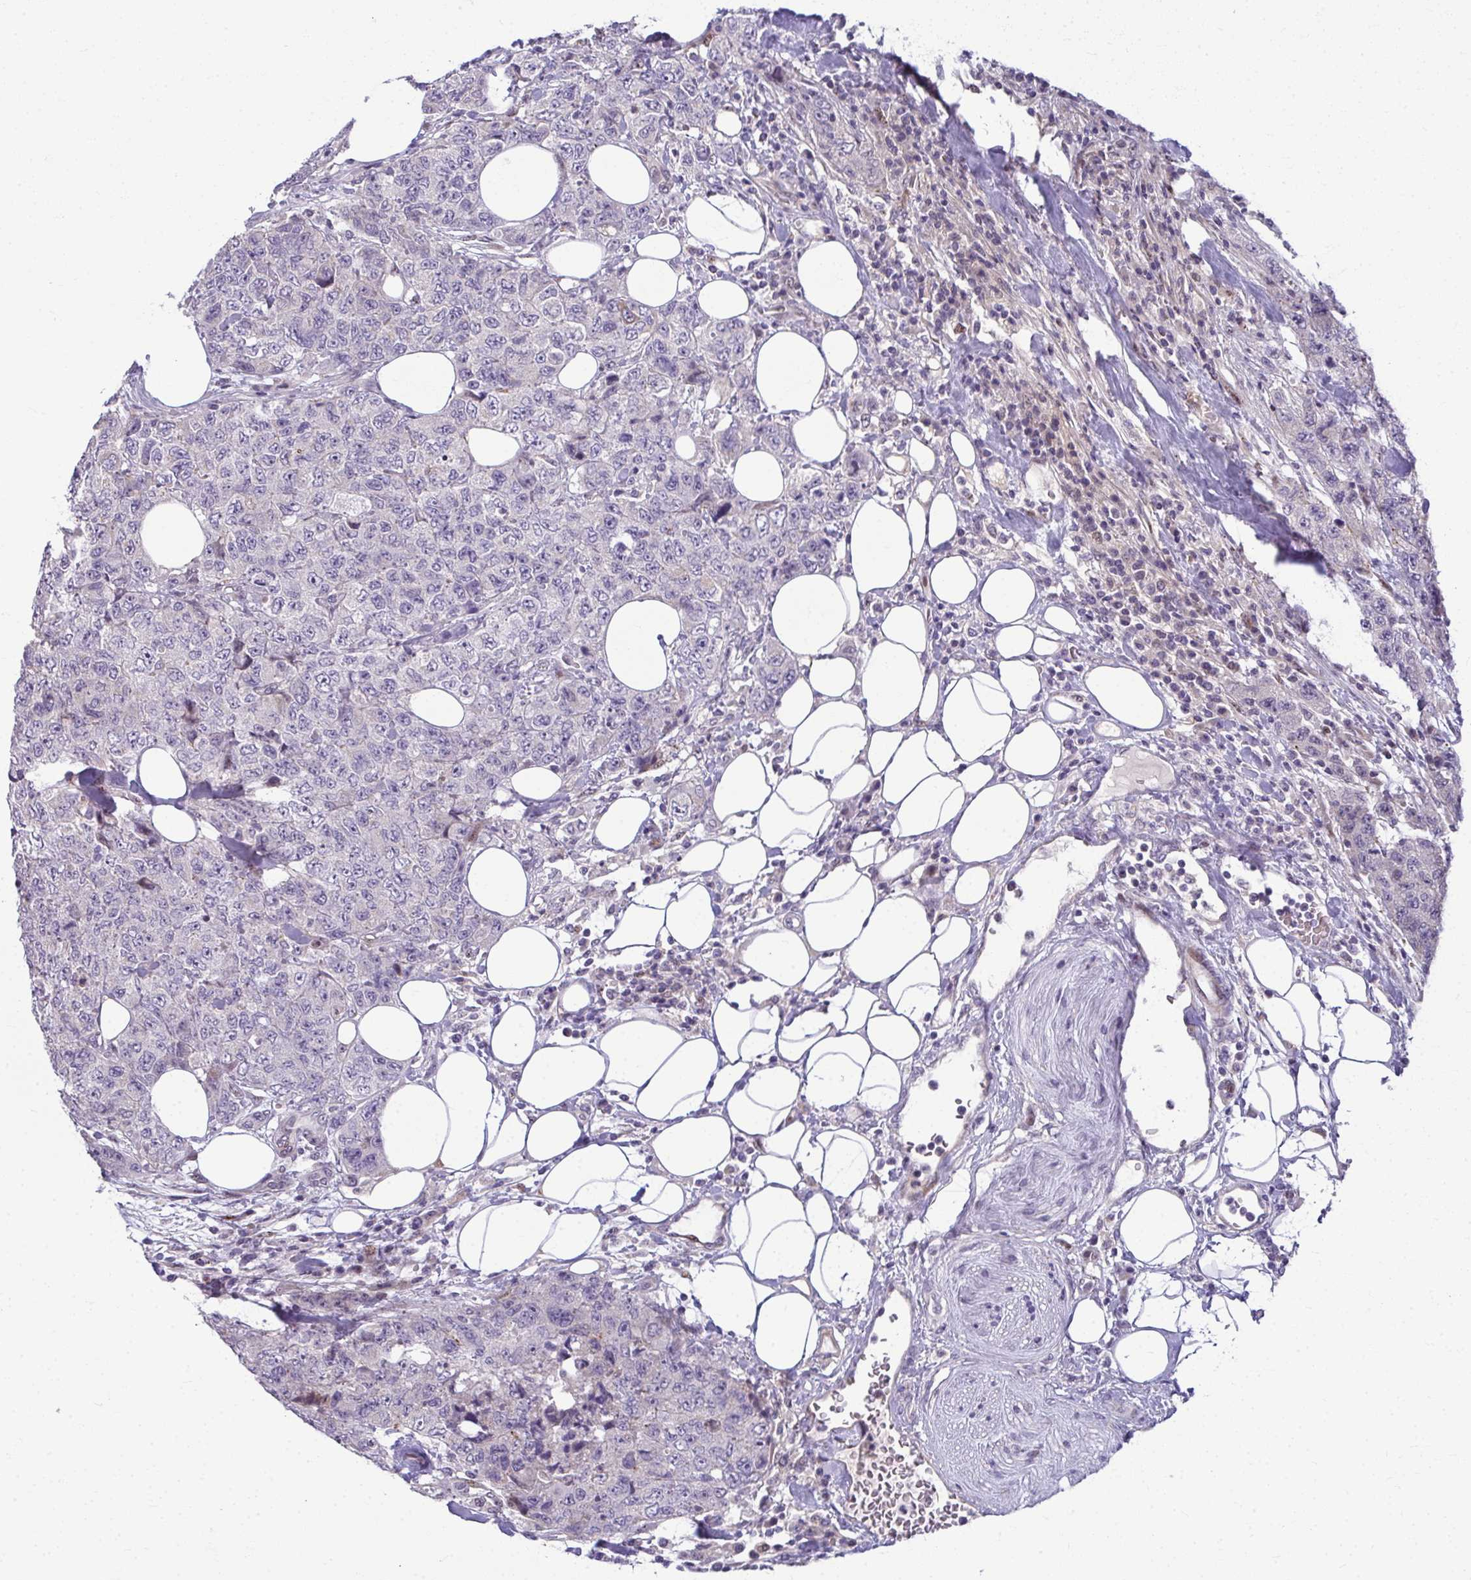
{"staining": {"intensity": "negative", "quantity": "none", "location": "none"}, "tissue": "urothelial cancer", "cell_type": "Tumor cells", "image_type": "cancer", "snomed": [{"axis": "morphology", "description": "Urothelial carcinoma, High grade"}, {"axis": "topography", "description": "Urinary bladder"}], "caption": "This is an IHC image of human high-grade urothelial carcinoma. There is no expression in tumor cells.", "gene": "ODF1", "patient": {"sex": "female", "age": 78}}